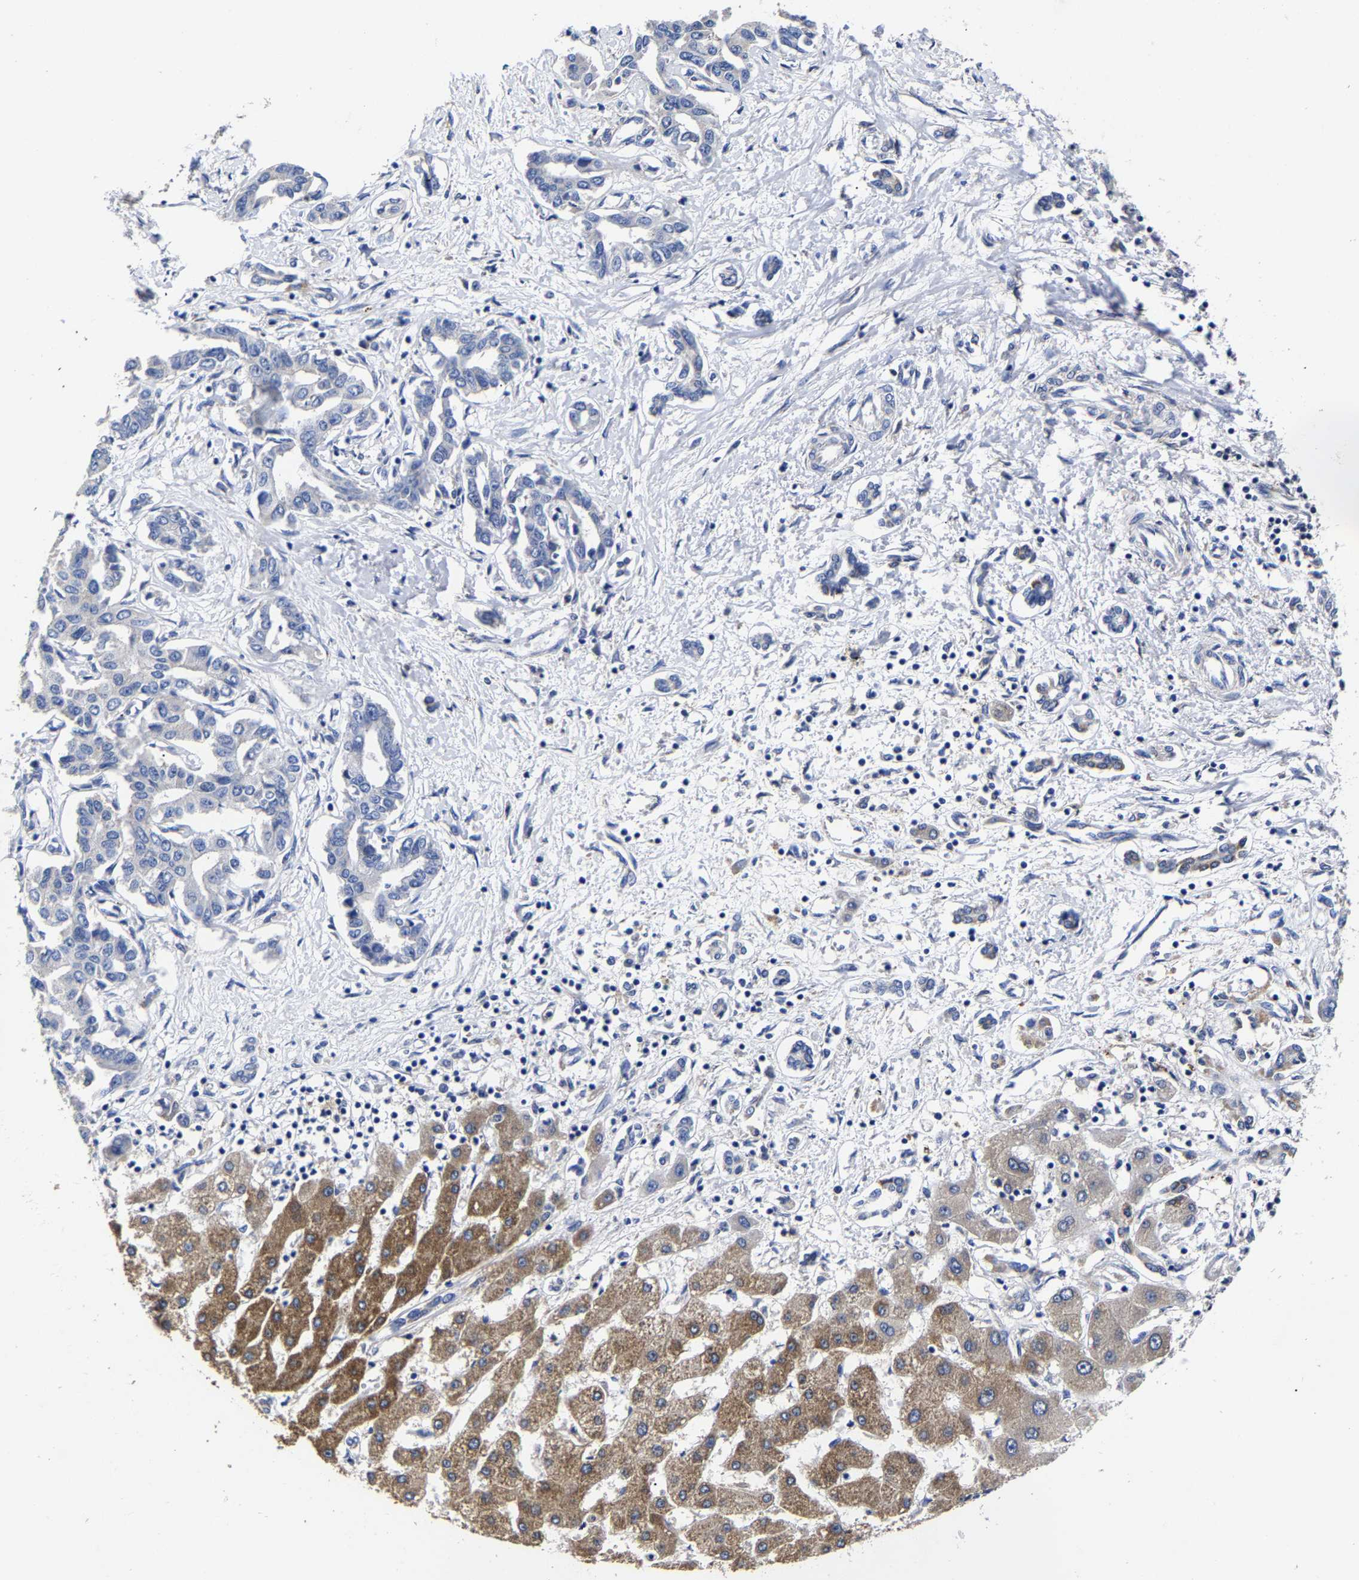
{"staining": {"intensity": "negative", "quantity": "none", "location": "none"}, "tissue": "liver cancer", "cell_type": "Tumor cells", "image_type": "cancer", "snomed": [{"axis": "morphology", "description": "Cholangiocarcinoma"}, {"axis": "topography", "description": "Liver"}], "caption": "Immunohistochemistry photomicrograph of human cholangiocarcinoma (liver) stained for a protein (brown), which exhibits no positivity in tumor cells. (Stains: DAB (3,3'-diaminobenzidine) immunohistochemistry with hematoxylin counter stain, Microscopy: brightfield microscopy at high magnification).", "gene": "AASS", "patient": {"sex": "male", "age": 59}}